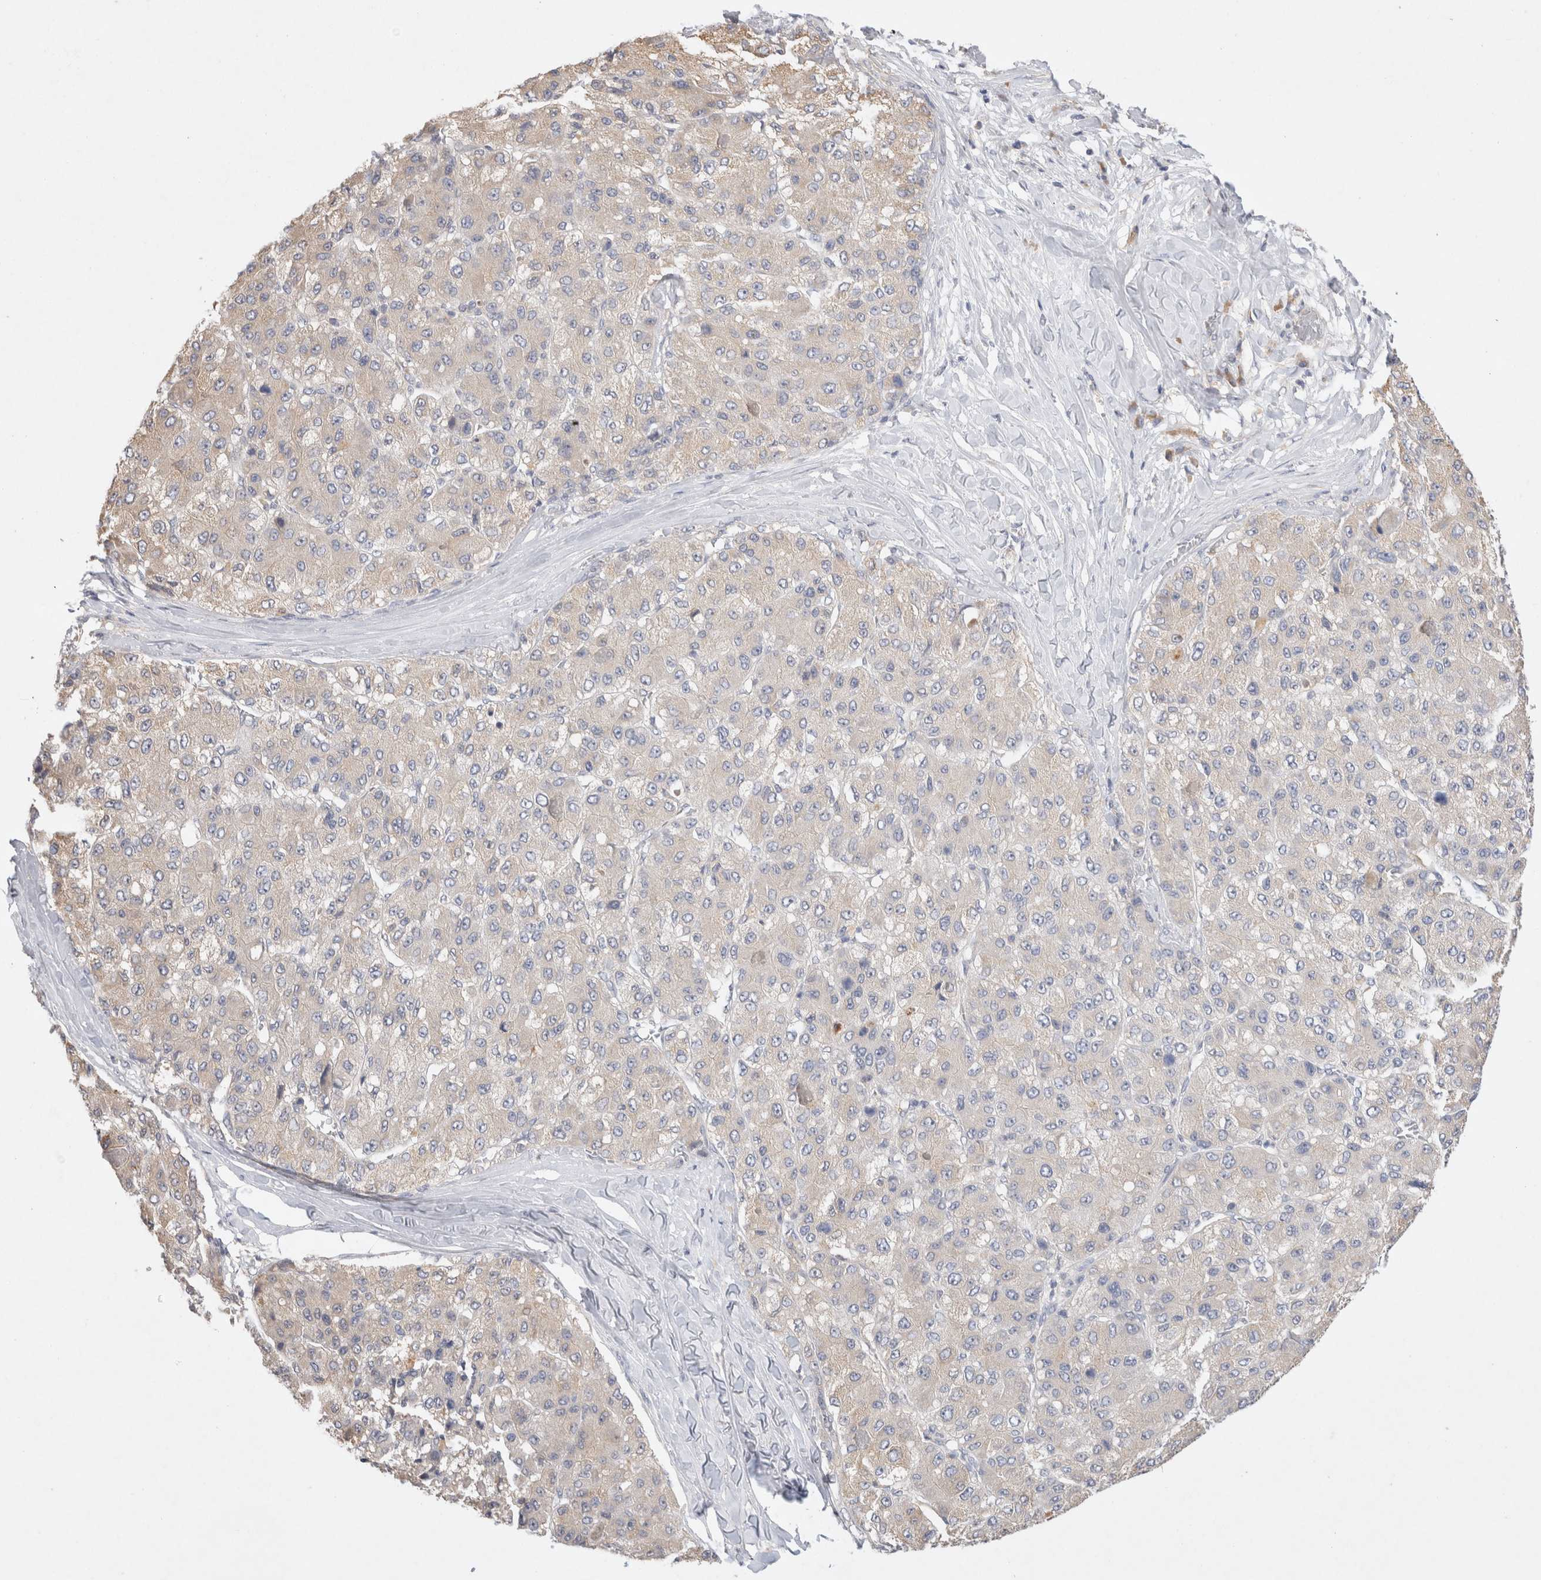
{"staining": {"intensity": "weak", "quantity": "25%-75%", "location": "cytoplasmic/membranous"}, "tissue": "liver cancer", "cell_type": "Tumor cells", "image_type": "cancer", "snomed": [{"axis": "morphology", "description": "Carcinoma, Hepatocellular, NOS"}, {"axis": "topography", "description": "Liver"}], "caption": "A micrograph showing weak cytoplasmic/membranous positivity in about 25%-75% of tumor cells in liver cancer, as visualized by brown immunohistochemical staining.", "gene": "GAS1", "patient": {"sex": "male", "age": 80}}